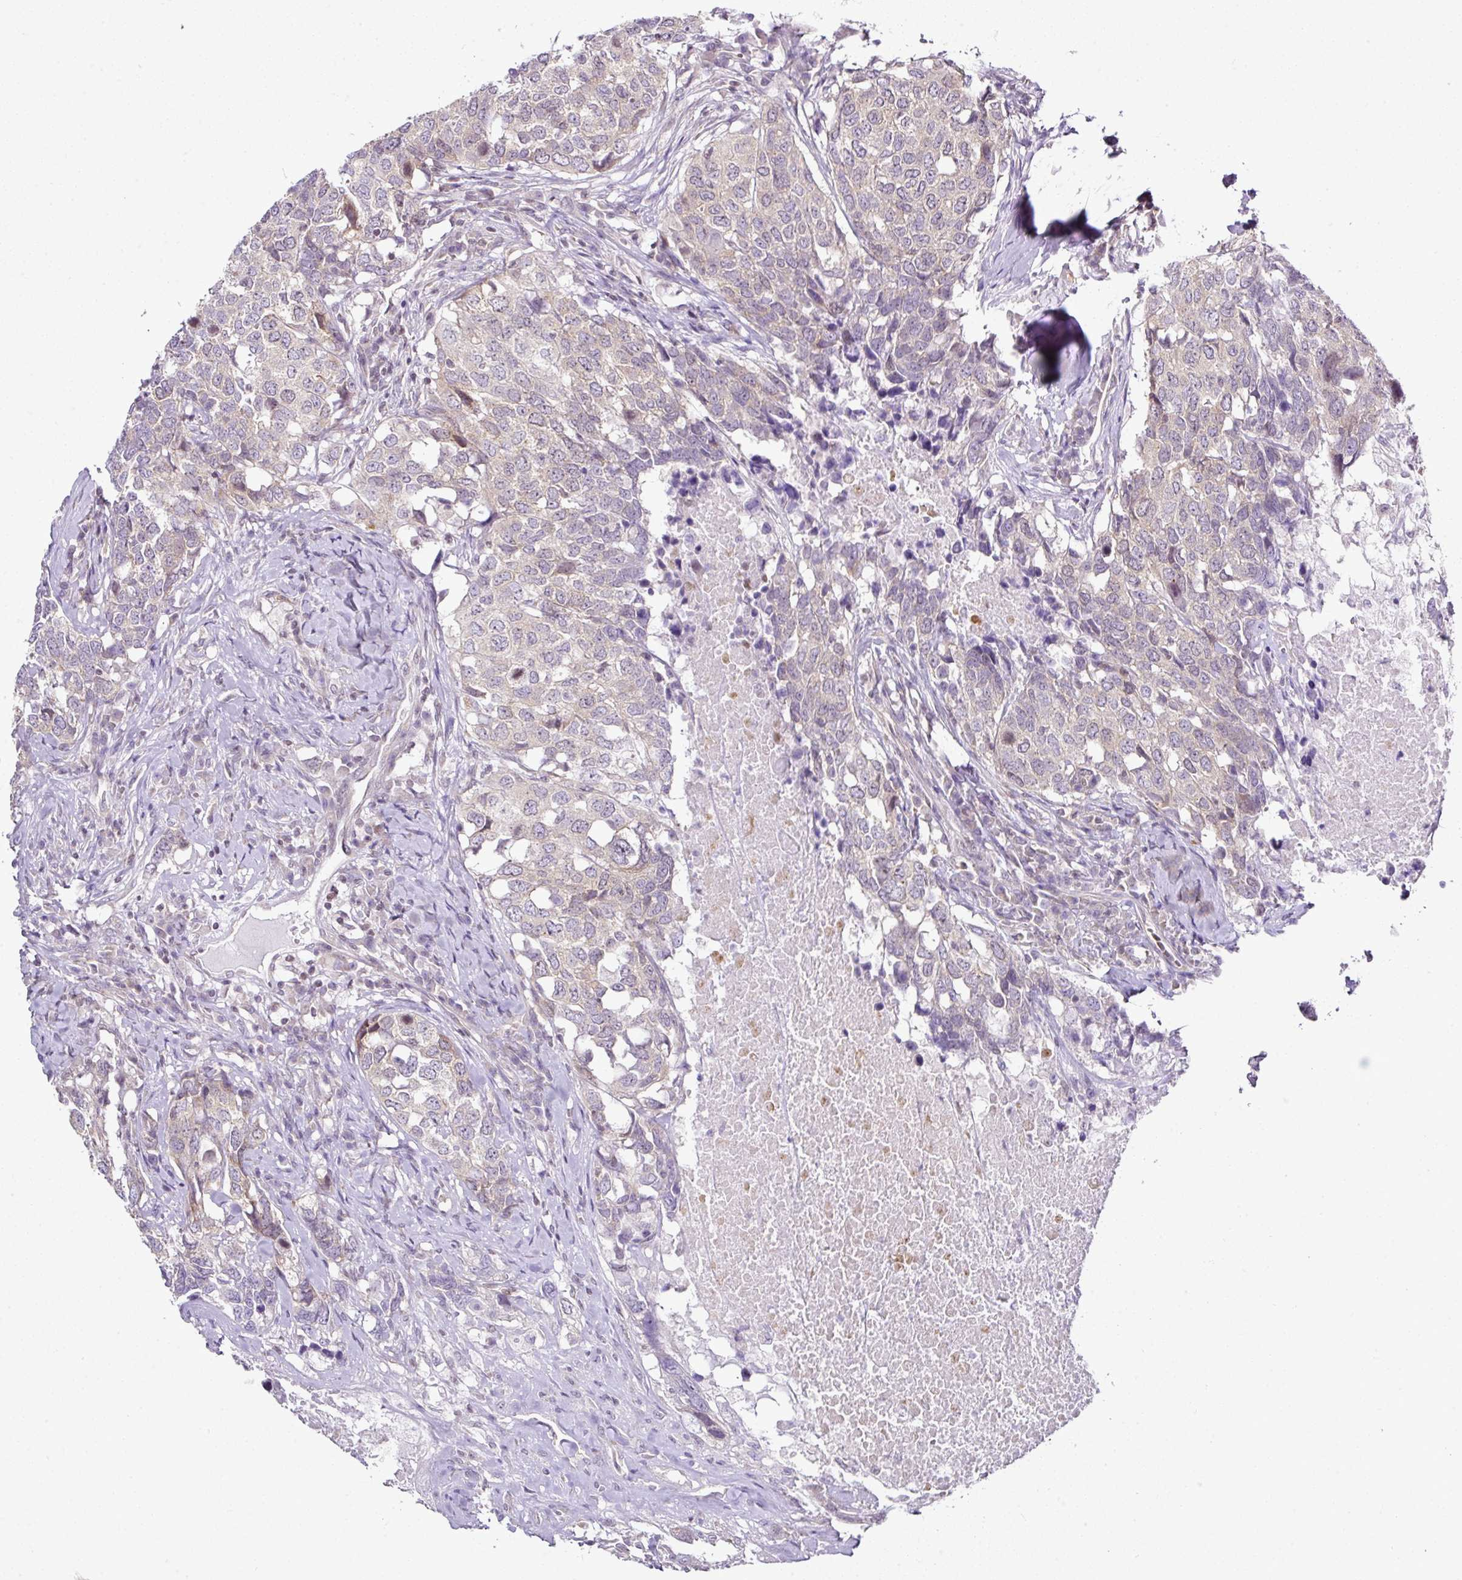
{"staining": {"intensity": "negative", "quantity": "none", "location": "none"}, "tissue": "head and neck cancer", "cell_type": "Tumor cells", "image_type": "cancer", "snomed": [{"axis": "morphology", "description": "Squamous cell carcinoma, NOS"}, {"axis": "topography", "description": "Head-Neck"}], "caption": "The micrograph shows no significant positivity in tumor cells of head and neck squamous cell carcinoma.", "gene": "FAM32A", "patient": {"sex": "male", "age": 66}}